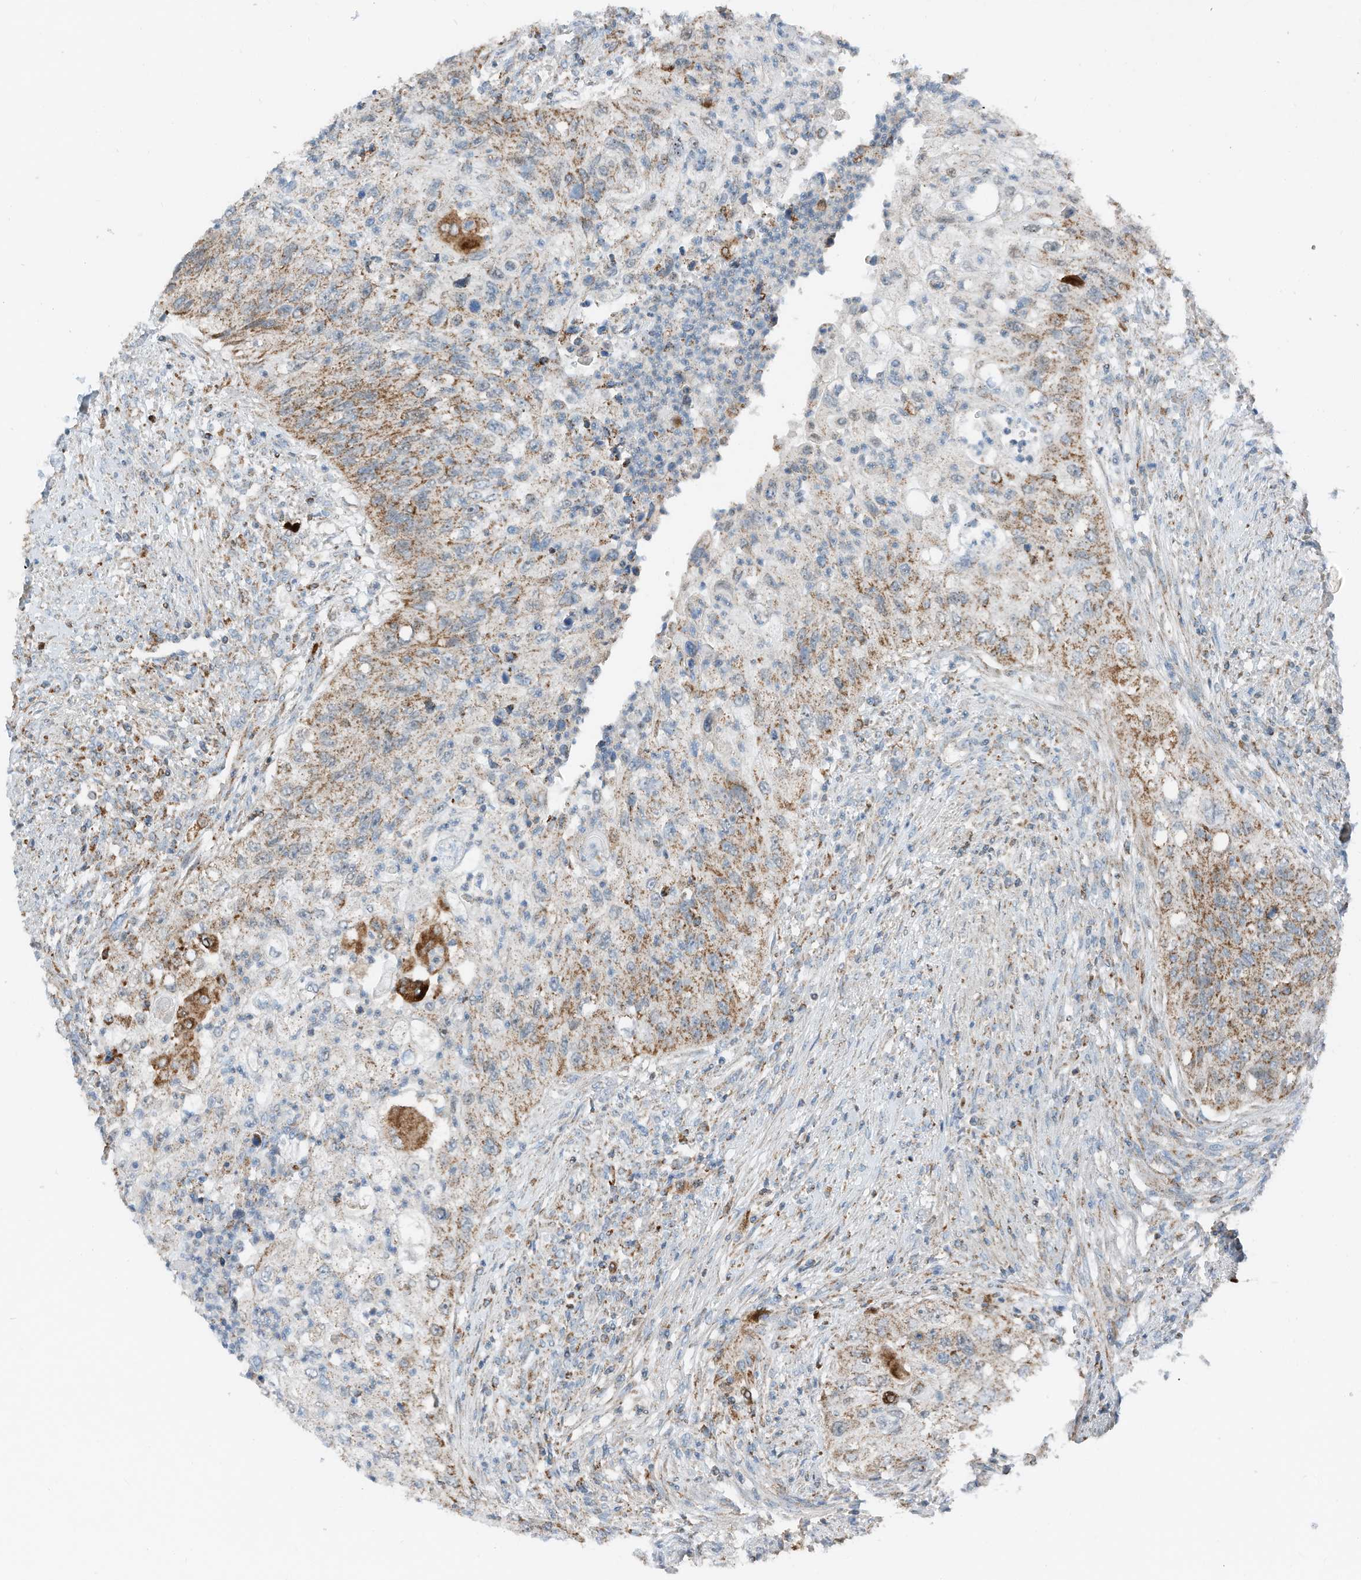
{"staining": {"intensity": "moderate", "quantity": "25%-75%", "location": "cytoplasmic/membranous"}, "tissue": "urothelial cancer", "cell_type": "Tumor cells", "image_type": "cancer", "snomed": [{"axis": "morphology", "description": "Urothelial carcinoma, High grade"}, {"axis": "topography", "description": "Urinary bladder"}], "caption": "Urothelial carcinoma (high-grade) was stained to show a protein in brown. There is medium levels of moderate cytoplasmic/membranous staining in approximately 25%-75% of tumor cells. (Stains: DAB (3,3'-diaminobenzidine) in brown, nuclei in blue, Microscopy: brightfield microscopy at high magnification).", "gene": "RMND1", "patient": {"sex": "female", "age": 60}}